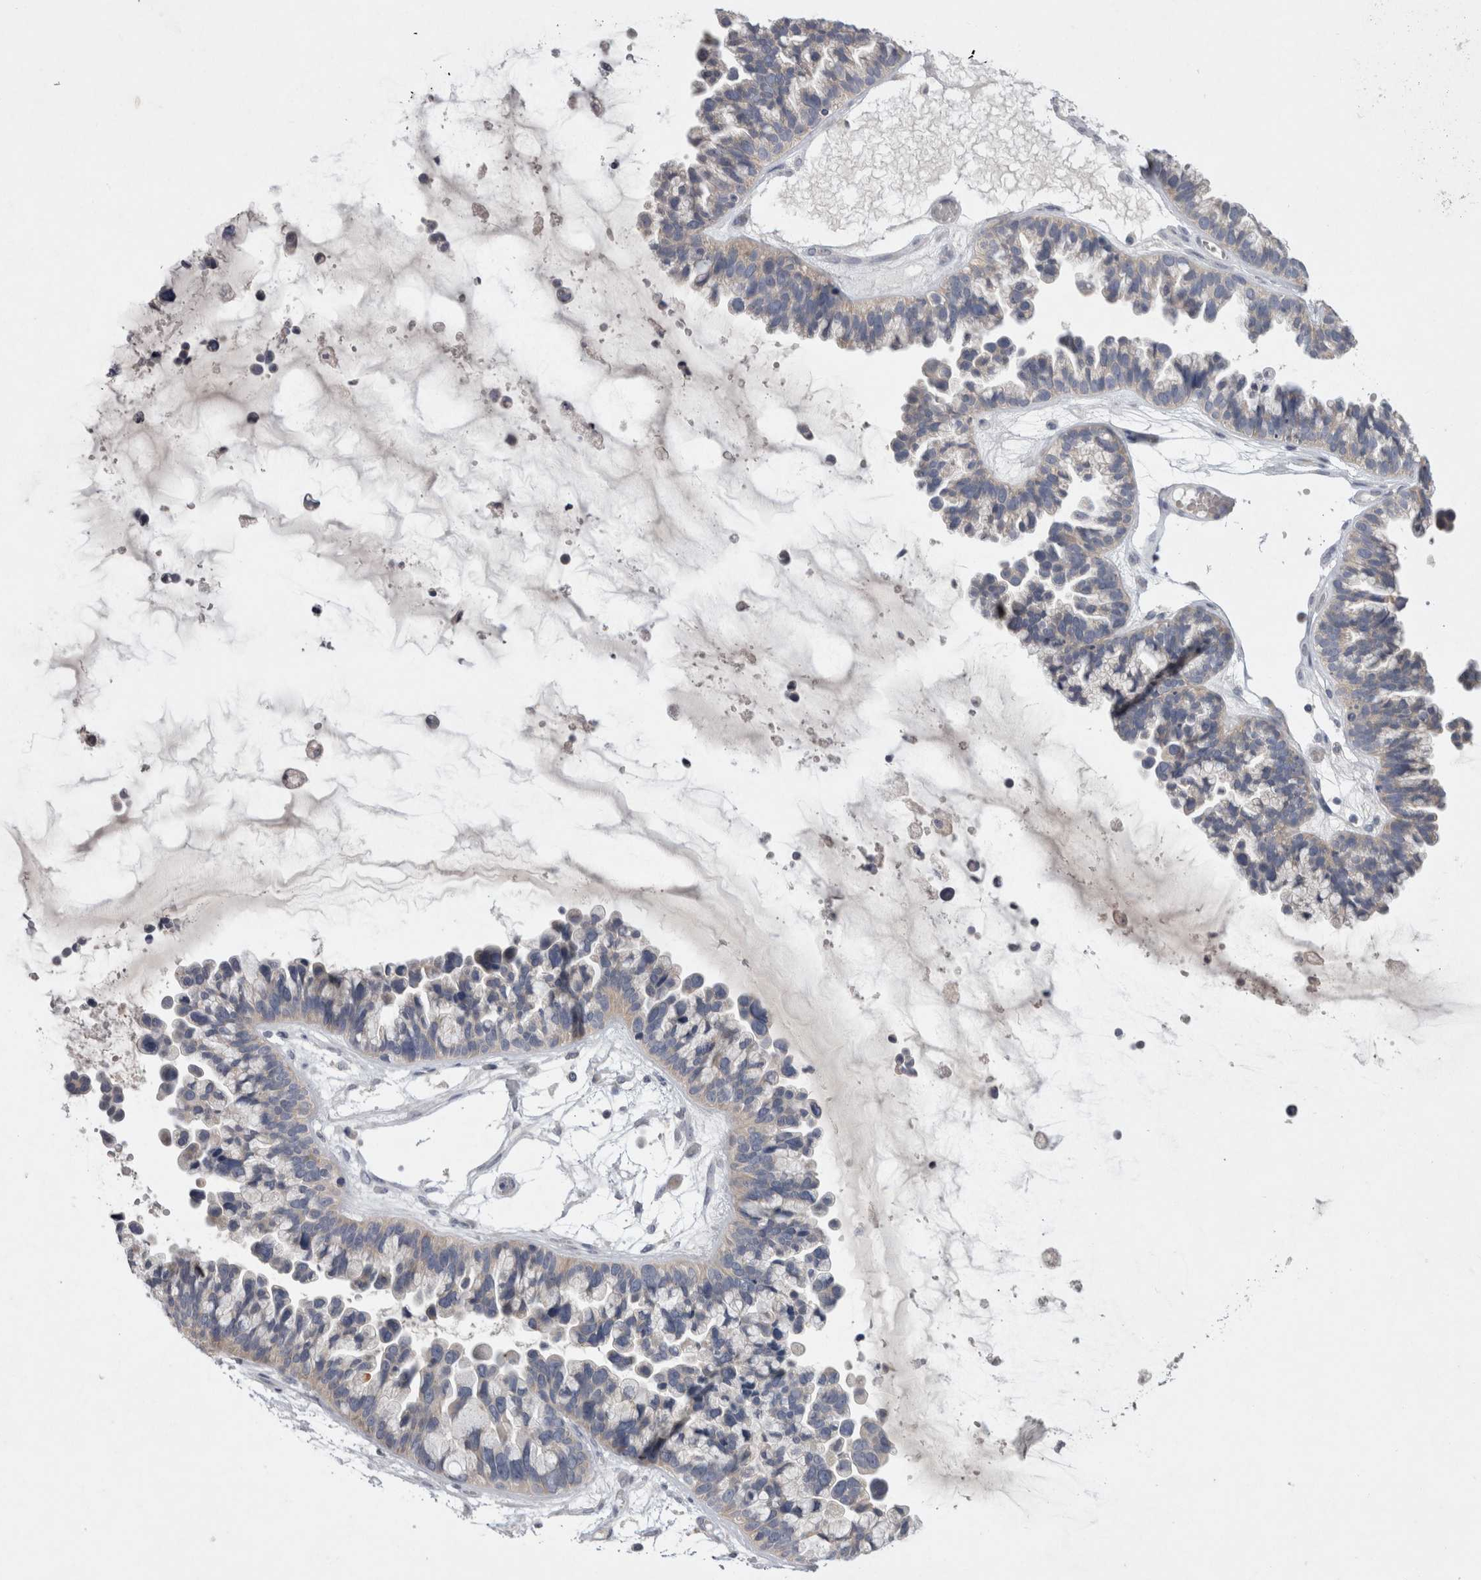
{"staining": {"intensity": "weak", "quantity": "<25%", "location": "cytoplasmic/membranous"}, "tissue": "ovarian cancer", "cell_type": "Tumor cells", "image_type": "cancer", "snomed": [{"axis": "morphology", "description": "Cystadenocarcinoma, serous, NOS"}, {"axis": "topography", "description": "Ovary"}], "caption": "Tumor cells show no significant positivity in serous cystadenocarcinoma (ovarian).", "gene": "LRRC40", "patient": {"sex": "female", "age": 56}}